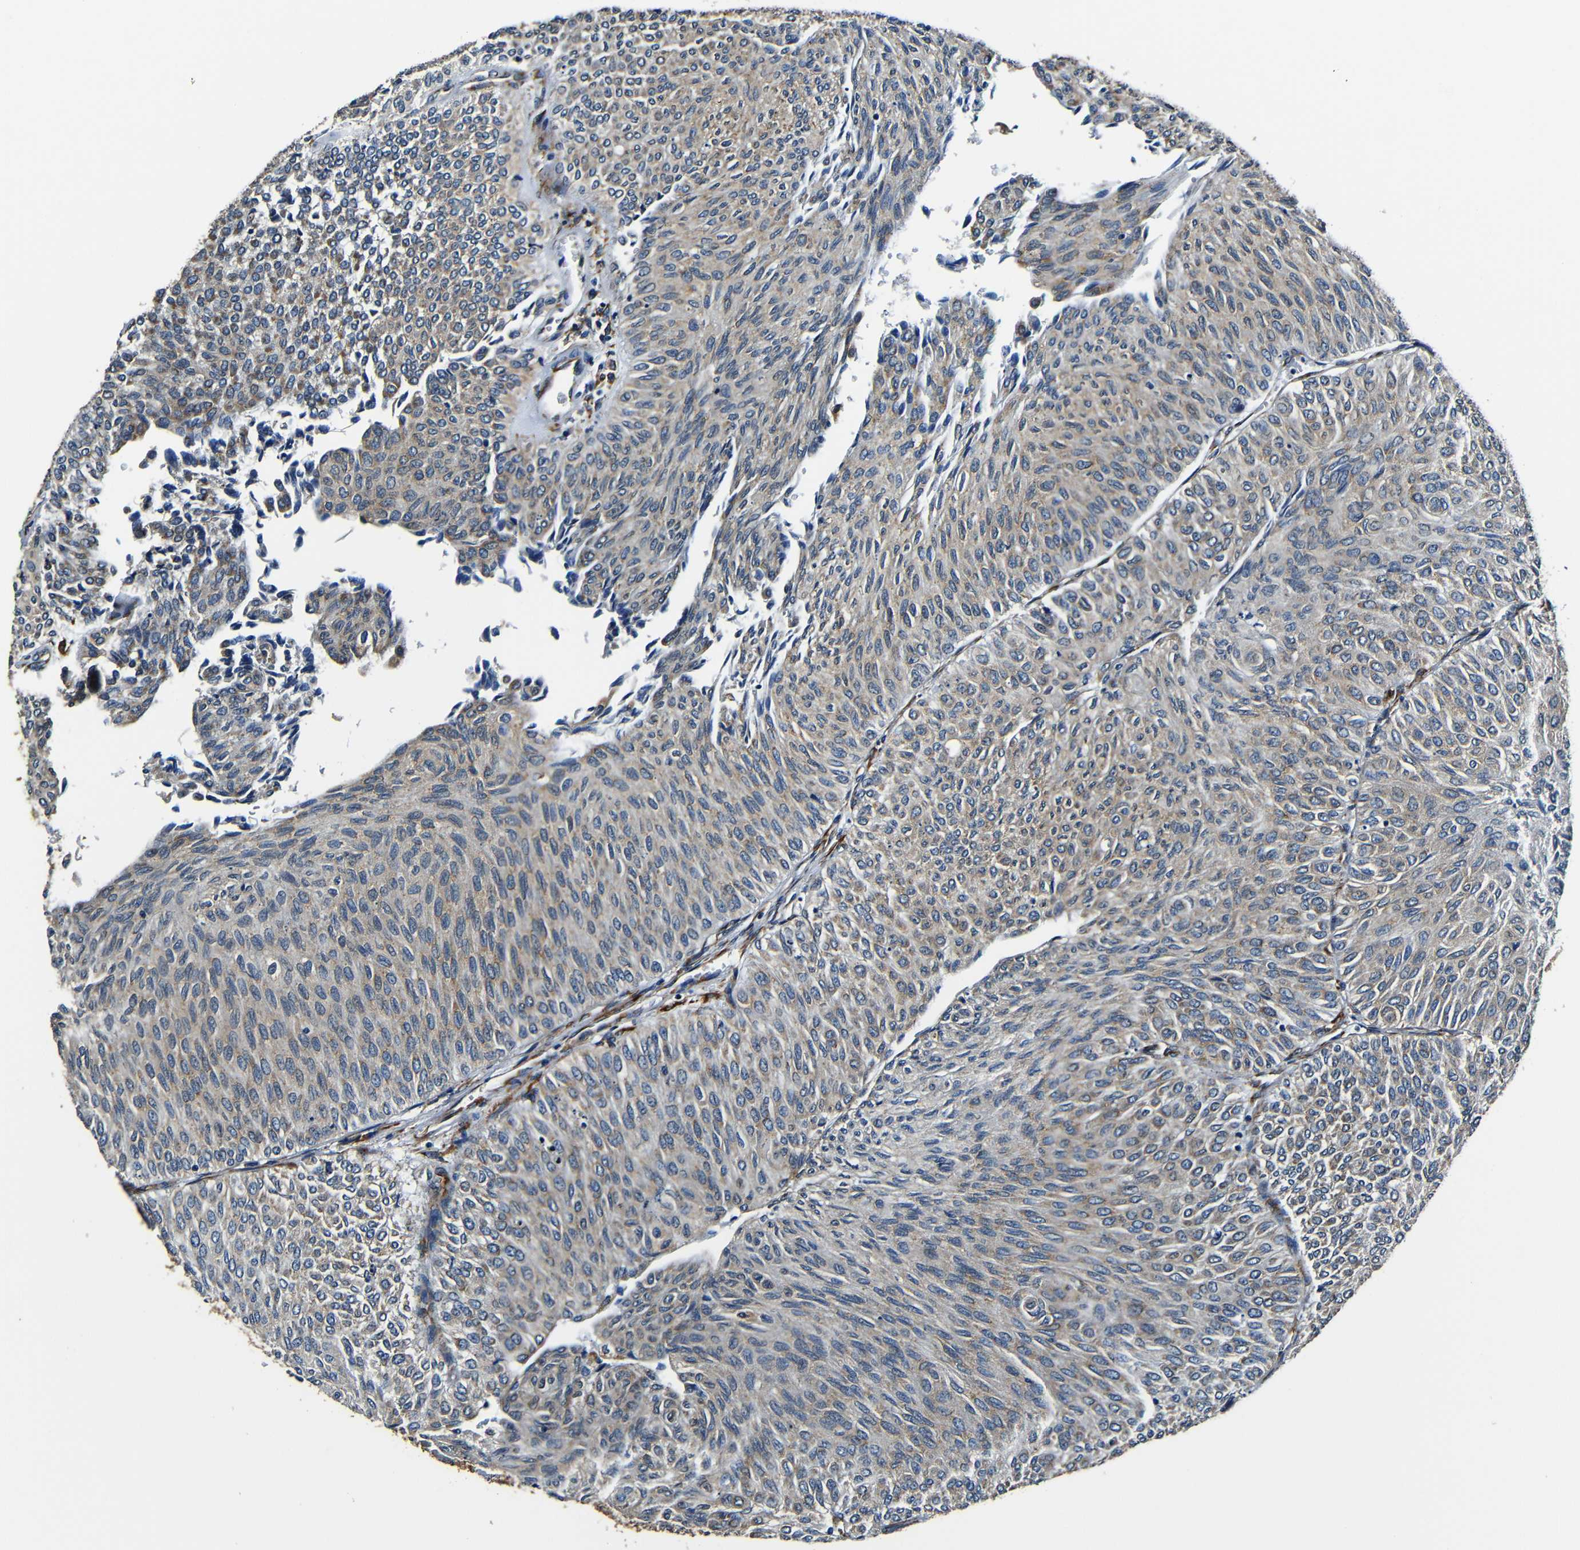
{"staining": {"intensity": "weak", "quantity": ">75%", "location": "cytoplasmic/membranous"}, "tissue": "urothelial cancer", "cell_type": "Tumor cells", "image_type": "cancer", "snomed": [{"axis": "morphology", "description": "Urothelial carcinoma, Low grade"}, {"axis": "topography", "description": "Urinary bladder"}], "caption": "An image showing weak cytoplasmic/membranous expression in about >75% of tumor cells in urothelial cancer, as visualized by brown immunohistochemical staining.", "gene": "RRBP1", "patient": {"sex": "male", "age": 78}}